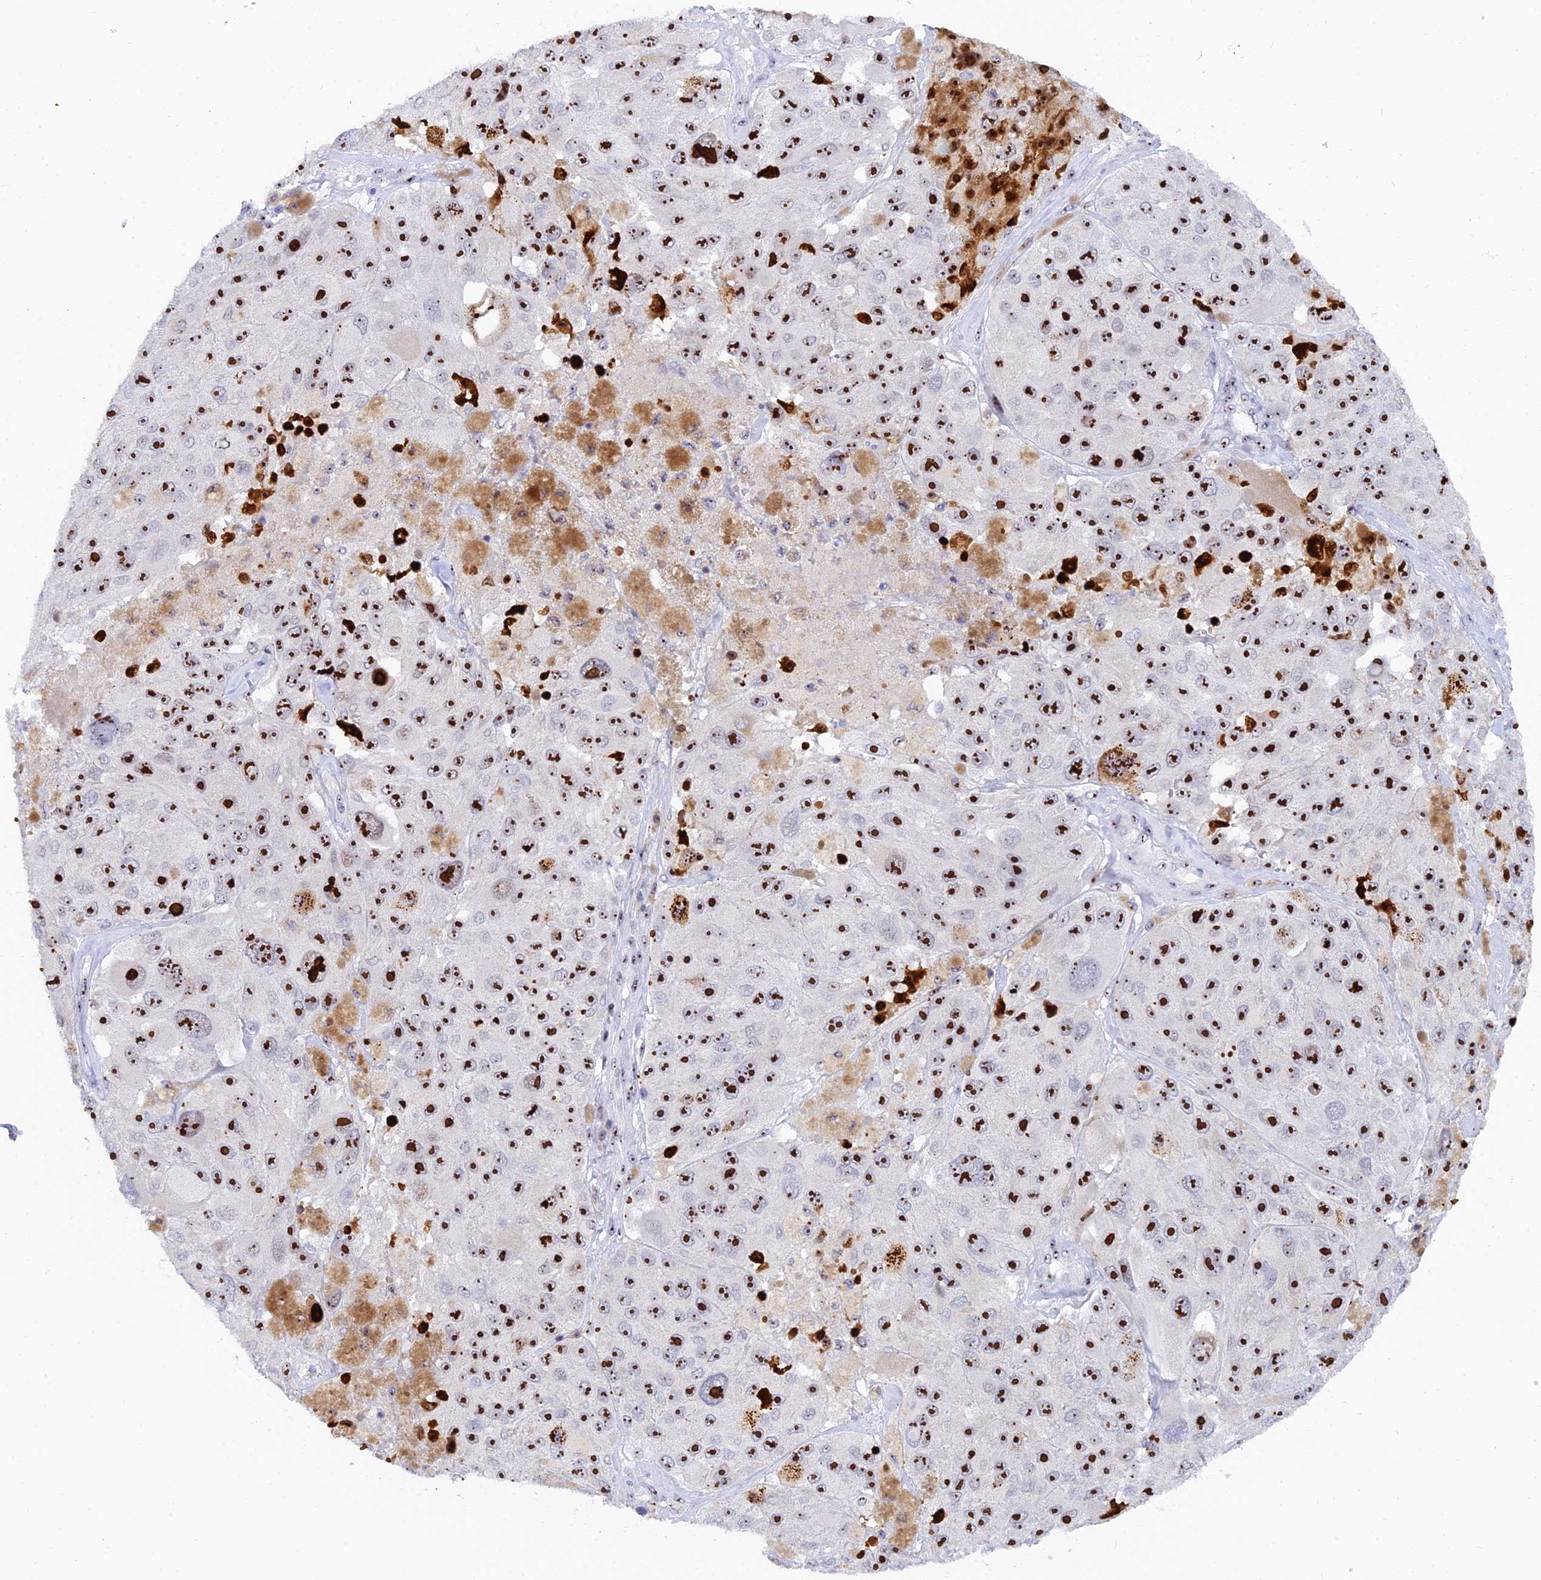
{"staining": {"intensity": "strong", "quantity": ">75%", "location": "nuclear"}, "tissue": "melanoma", "cell_type": "Tumor cells", "image_type": "cancer", "snomed": [{"axis": "morphology", "description": "Malignant melanoma, Metastatic site"}, {"axis": "topography", "description": "Lymph node"}], "caption": "A micrograph of human malignant melanoma (metastatic site) stained for a protein displays strong nuclear brown staining in tumor cells.", "gene": "RSL1D1", "patient": {"sex": "male", "age": 62}}